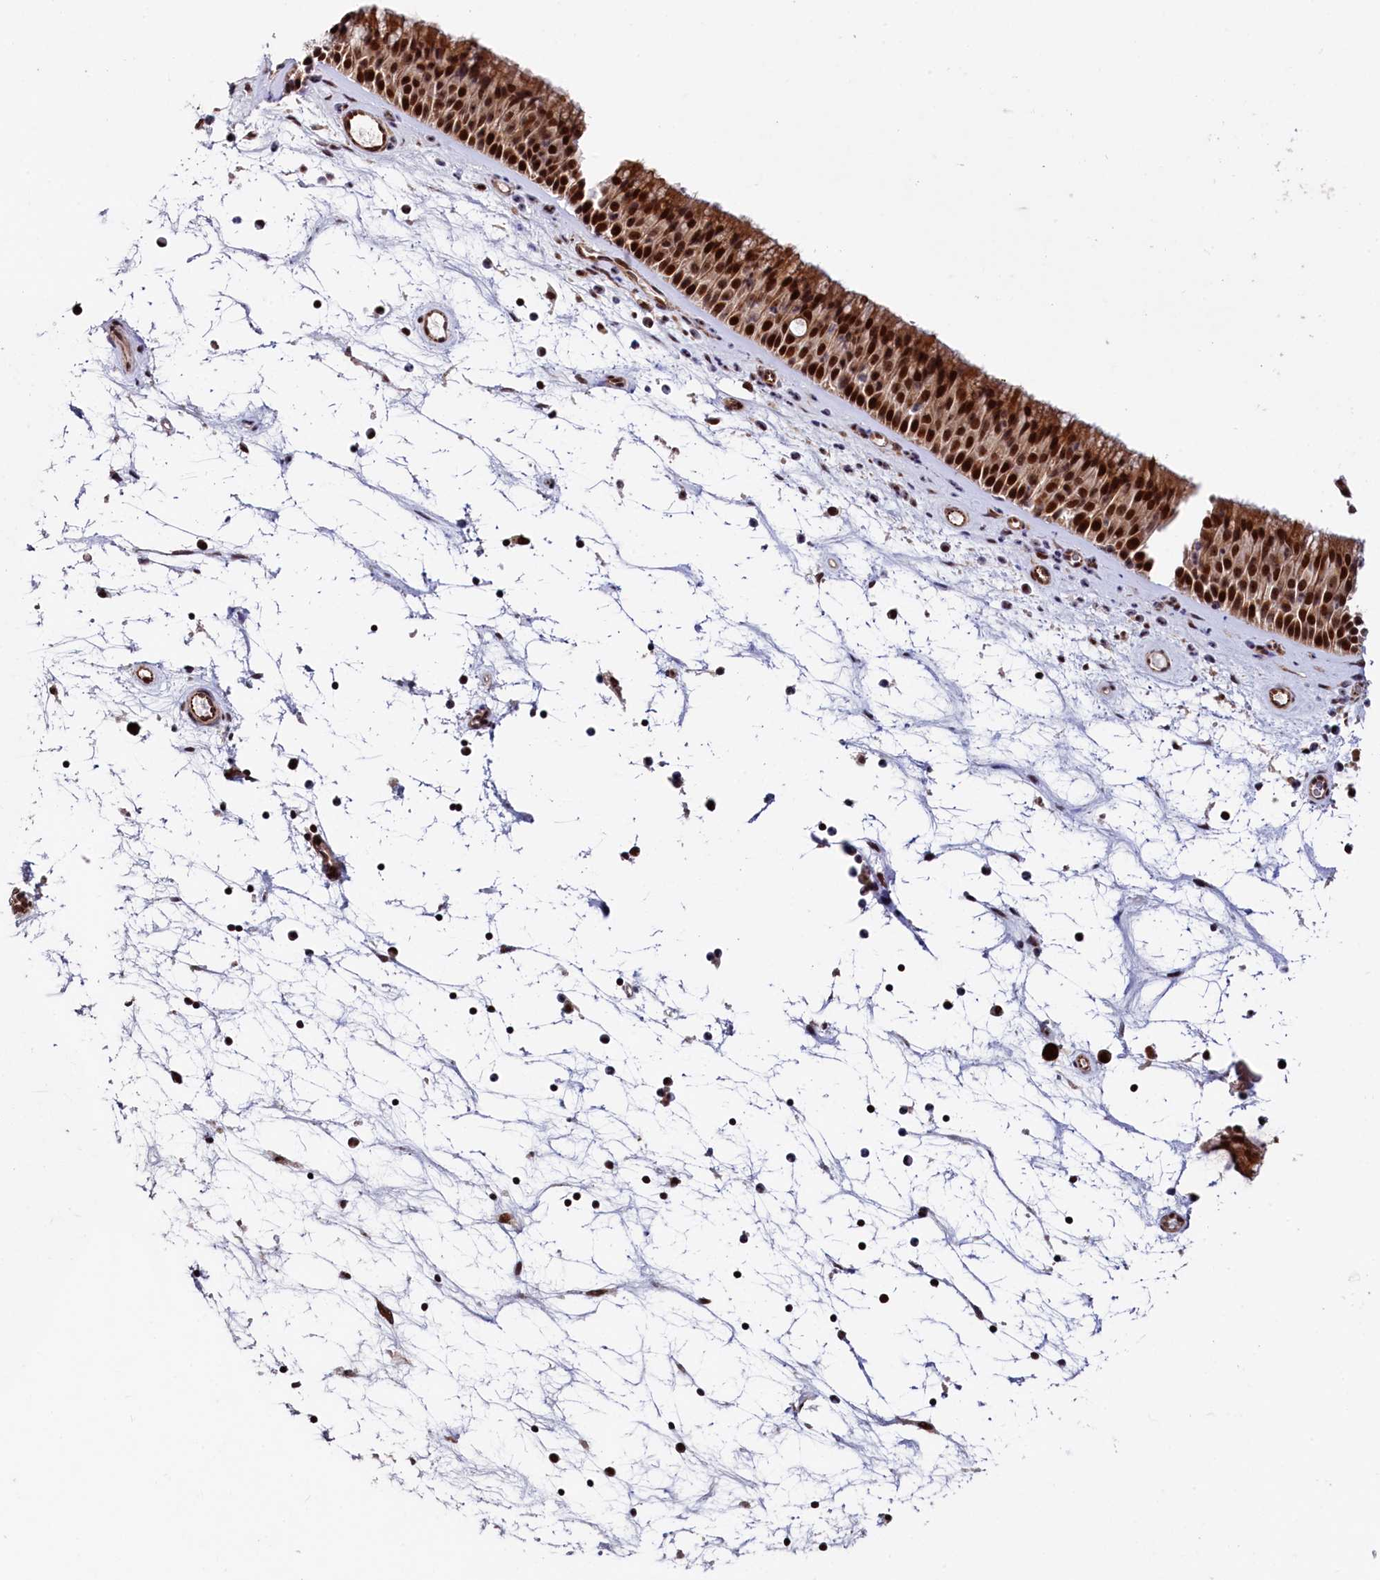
{"staining": {"intensity": "strong", "quantity": ">75%", "location": "nuclear"}, "tissue": "nasopharynx", "cell_type": "Respiratory epithelial cells", "image_type": "normal", "snomed": [{"axis": "morphology", "description": "Normal tissue, NOS"}, {"axis": "topography", "description": "Nasopharynx"}], "caption": "Protein expression analysis of benign nasopharynx exhibits strong nuclear staining in approximately >75% of respiratory epithelial cells. (IHC, brightfield microscopy, high magnification).", "gene": "LEO1", "patient": {"sex": "male", "age": 64}}